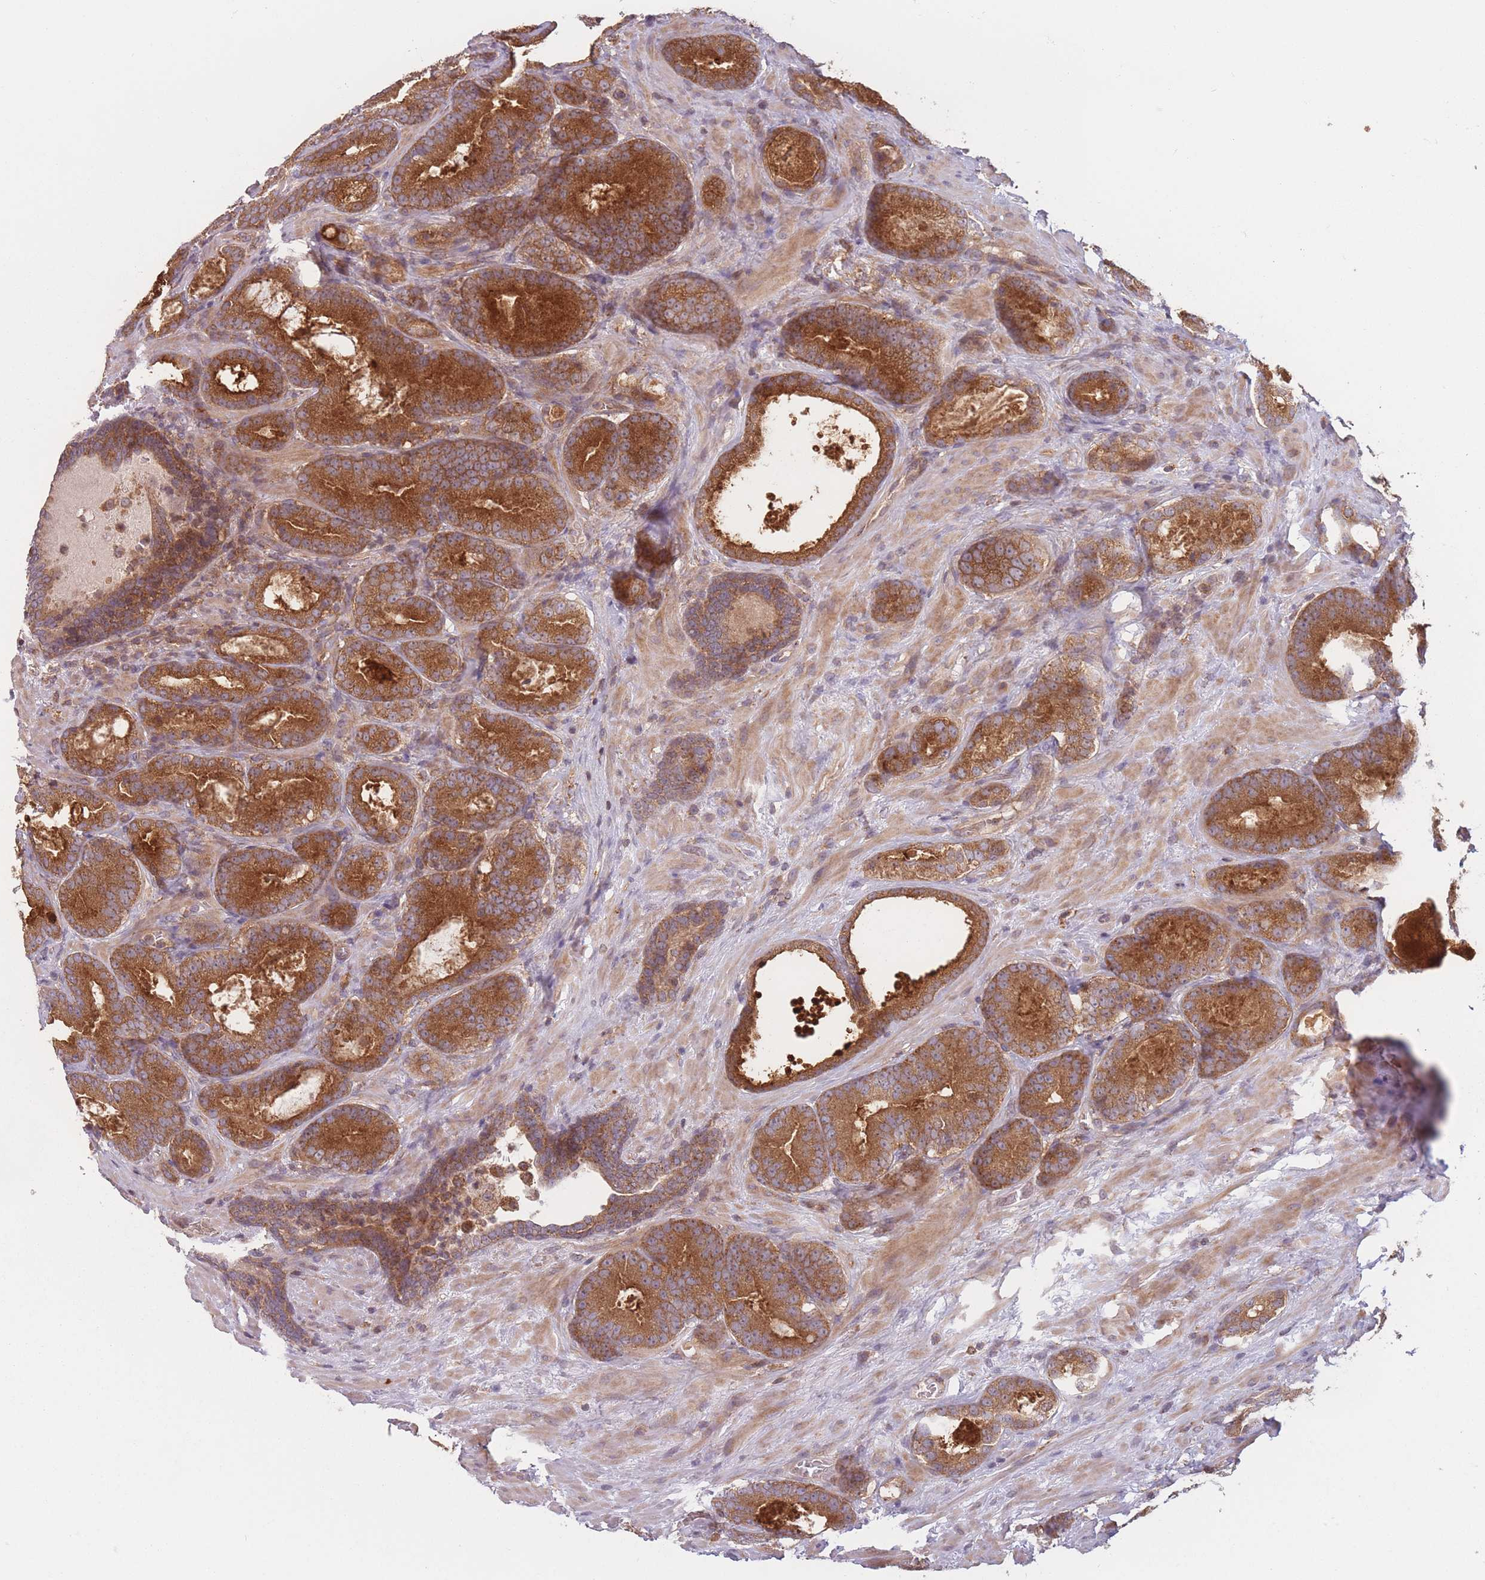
{"staining": {"intensity": "strong", "quantity": ">75%", "location": "cytoplasmic/membranous"}, "tissue": "prostate cancer", "cell_type": "Tumor cells", "image_type": "cancer", "snomed": [{"axis": "morphology", "description": "Adenocarcinoma, High grade"}, {"axis": "topography", "description": "Prostate"}], "caption": "A histopathology image showing strong cytoplasmic/membranous positivity in about >75% of tumor cells in prostate cancer, as visualized by brown immunohistochemical staining.", "gene": "WASHC2A", "patient": {"sex": "male", "age": 66}}